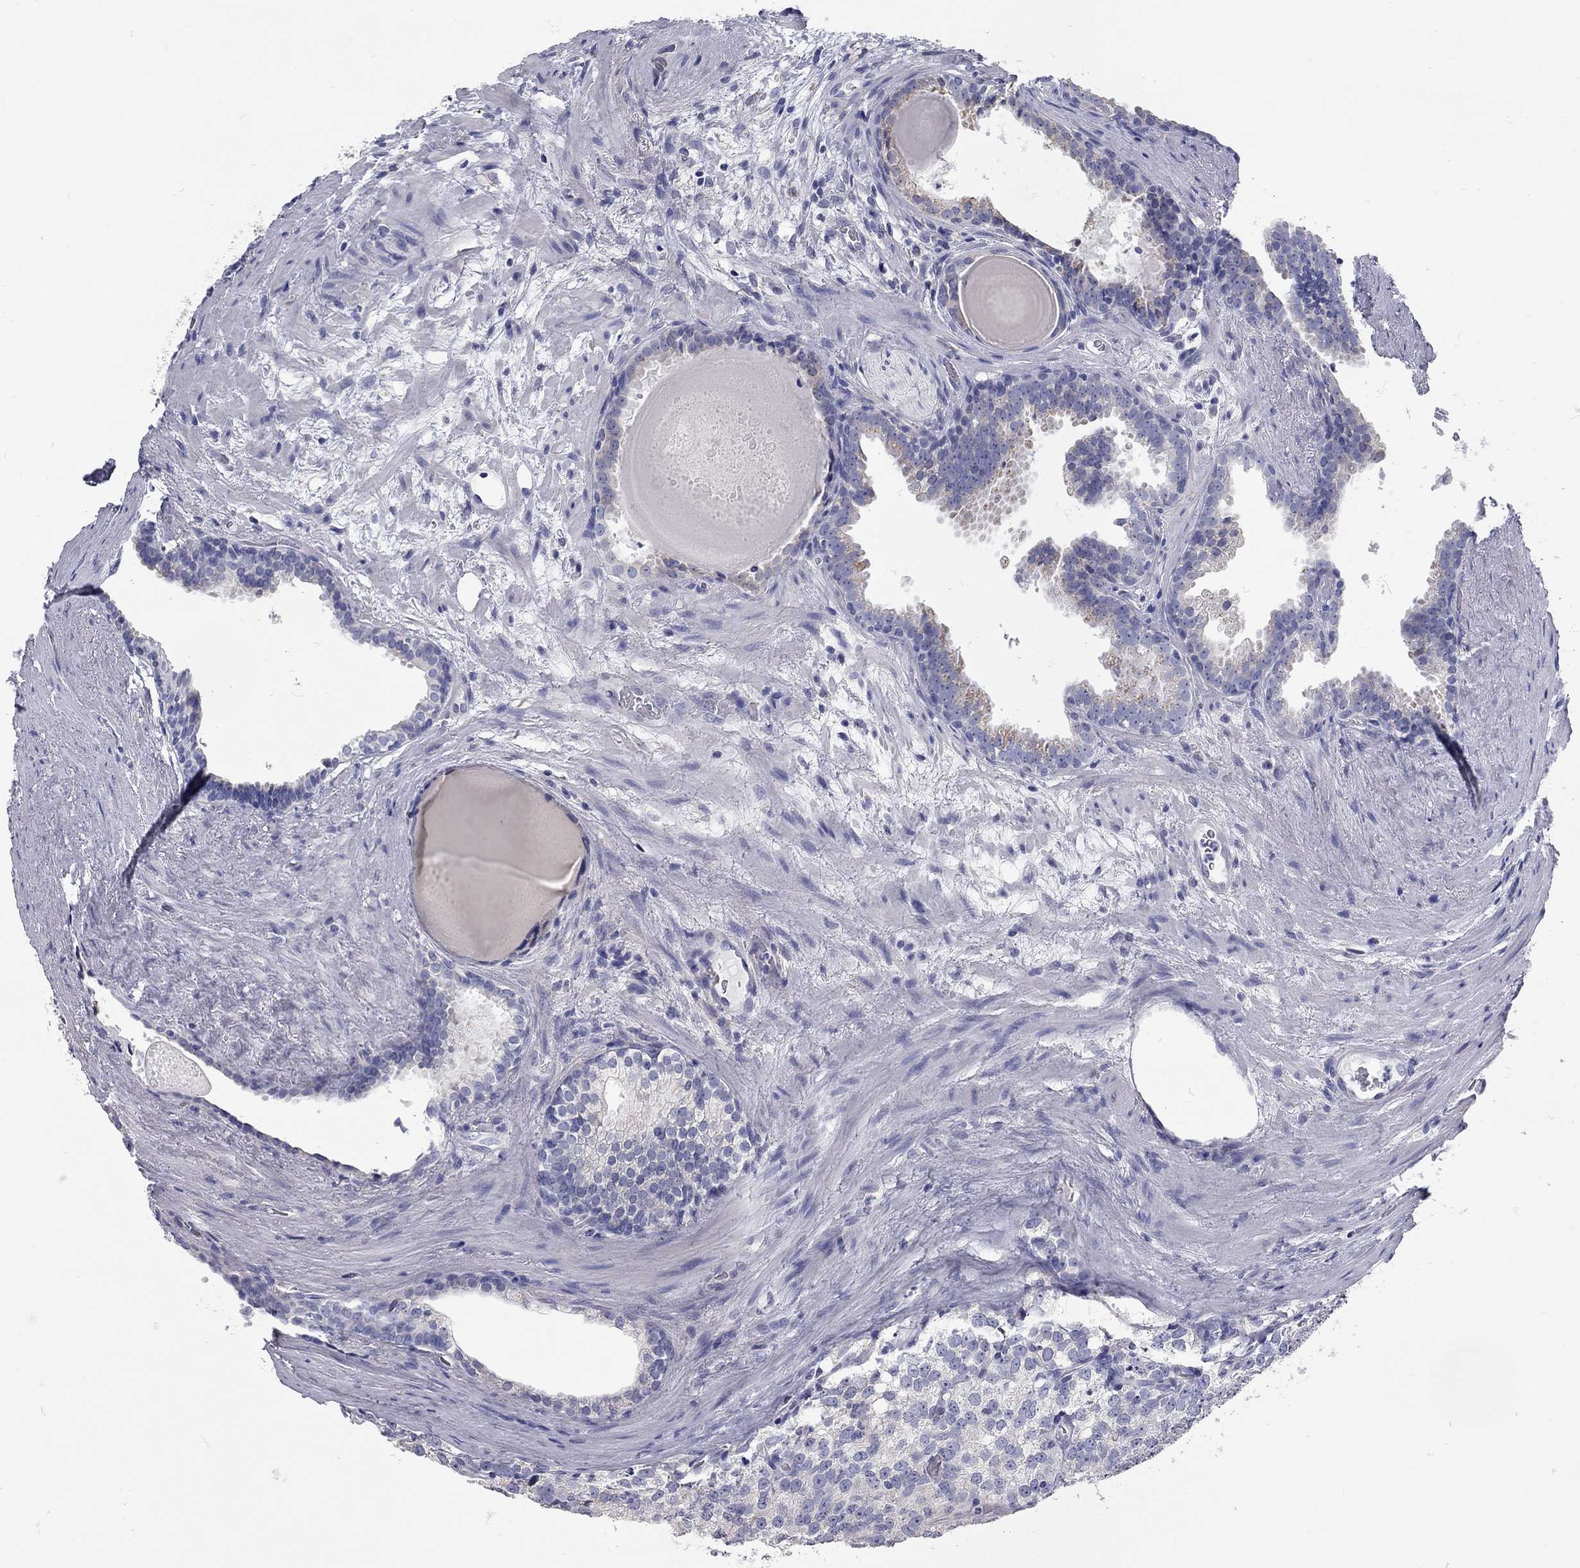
{"staining": {"intensity": "weak", "quantity": "<25%", "location": "cytoplasmic/membranous"}, "tissue": "prostate cancer", "cell_type": "Tumor cells", "image_type": "cancer", "snomed": [{"axis": "morphology", "description": "Adenocarcinoma, High grade"}, {"axis": "topography", "description": "Prostate and seminal vesicle, NOS"}], "caption": "There is no significant staining in tumor cells of prostate adenocarcinoma (high-grade).", "gene": "XAGE2", "patient": {"sex": "male", "age": 62}}